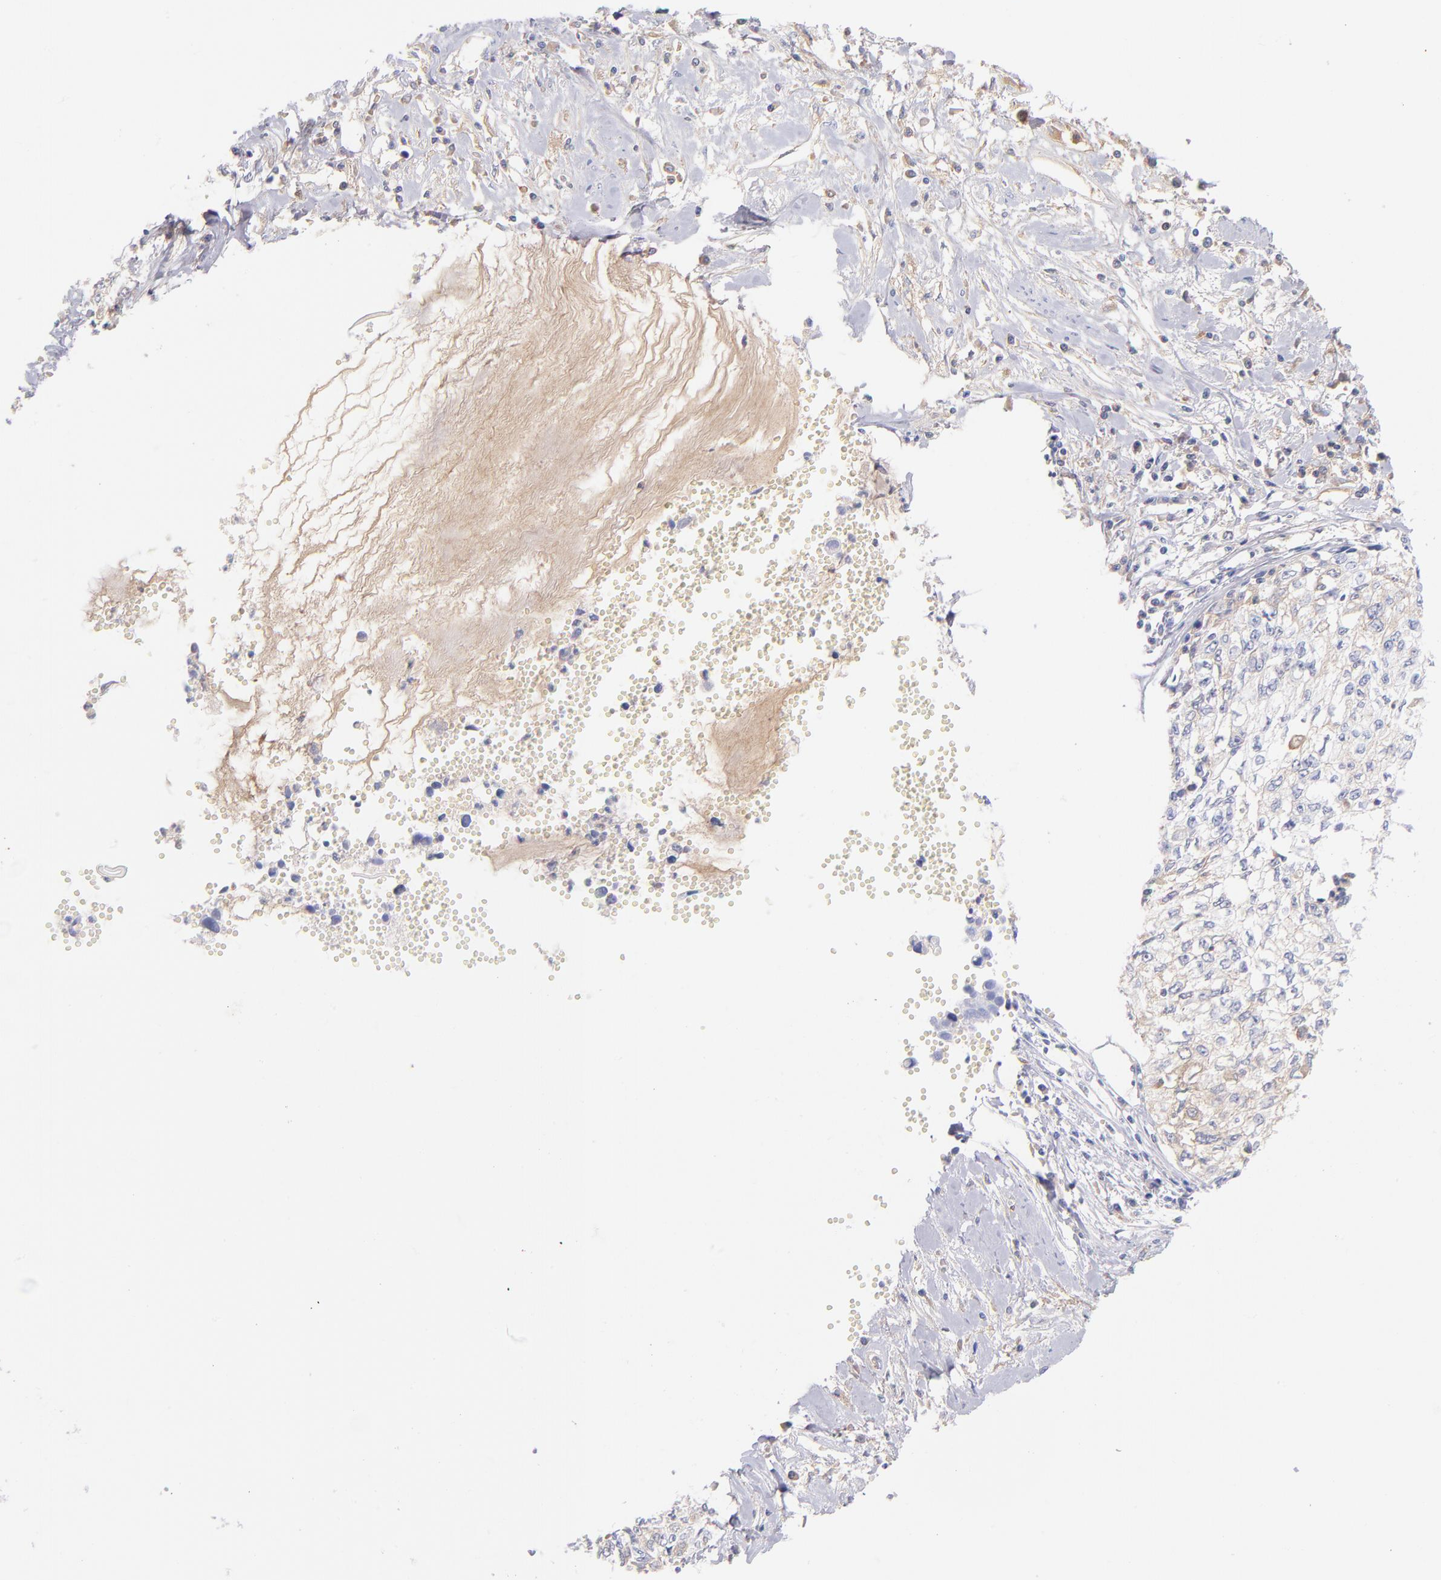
{"staining": {"intensity": "weak", "quantity": "25%-75%", "location": "cytoplasmic/membranous"}, "tissue": "cervical cancer", "cell_type": "Tumor cells", "image_type": "cancer", "snomed": [{"axis": "morphology", "description": "Normal tissue, NOS"}, {"axis": "morphology", "description": "Squamous cell carcinoma, NOS"}, {"axis": "topography", "description": "Cervix"}], "caption": "Approximately 25%-75% of tumor cells in human cervical squamous cell carcinoma exhibit weak cytoplasmic/membranous protein expression as visualized by brown immunohistochemical staining.", "gene": "HP", "patient": {"sex": "female", "age": 45}}